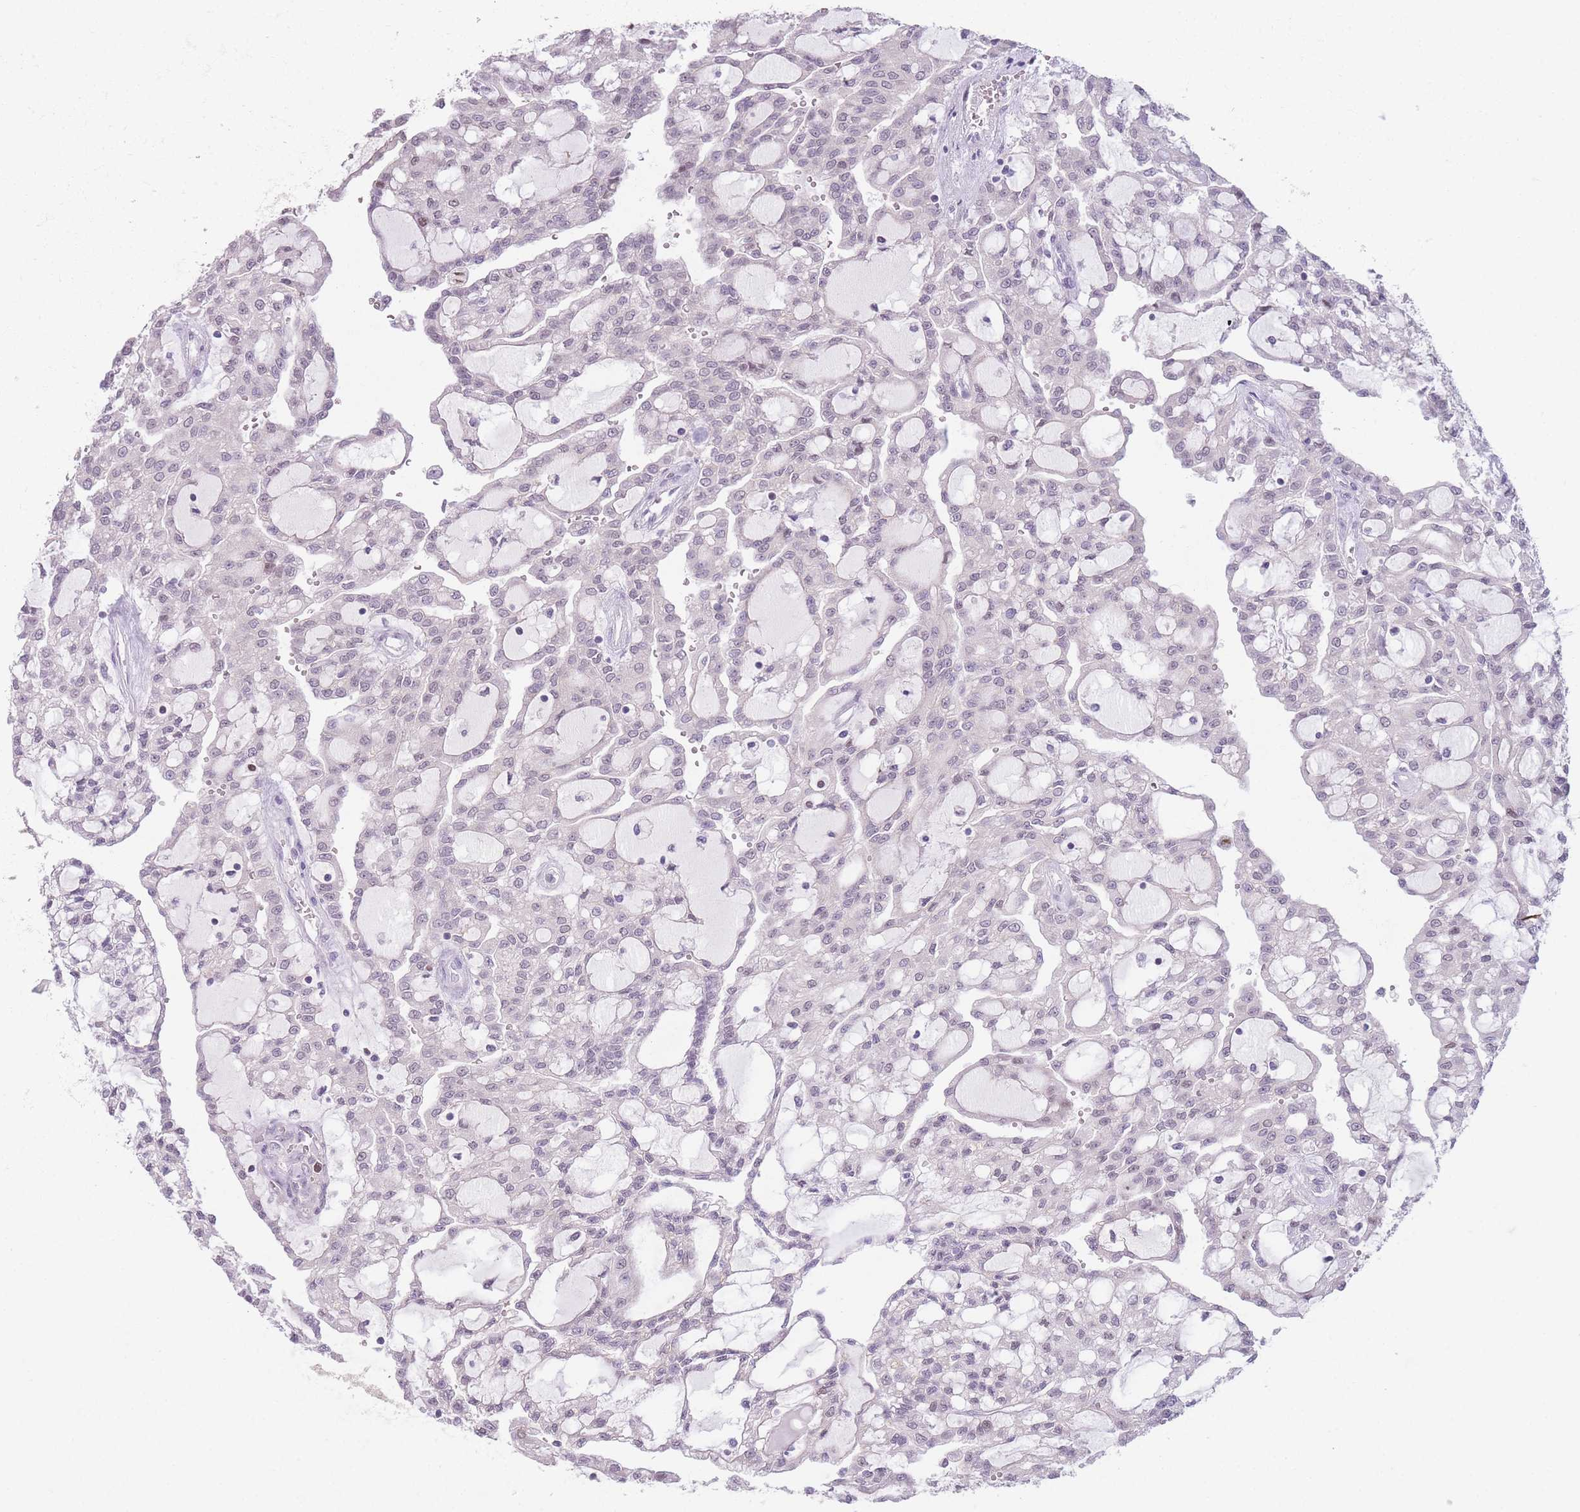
{"staining": {"intensity": "weak", "quantity": "<25%", "location": "nuclear"}, "tissue": "renal cancer", "cell_type": "Tumor cells", "image_type": "cancer", "snomed": [{"axis": "morphology", "description": "Adenocarcinoma, NOS"}, {"axis": "topography", "description": "Kidney"}], "caption": "DAB immunohistochemical staining of renal cancer displays no significant staining in tumor cells.", "gene": "ZNF439", "patient": {"sex": "male", "age": 63}}